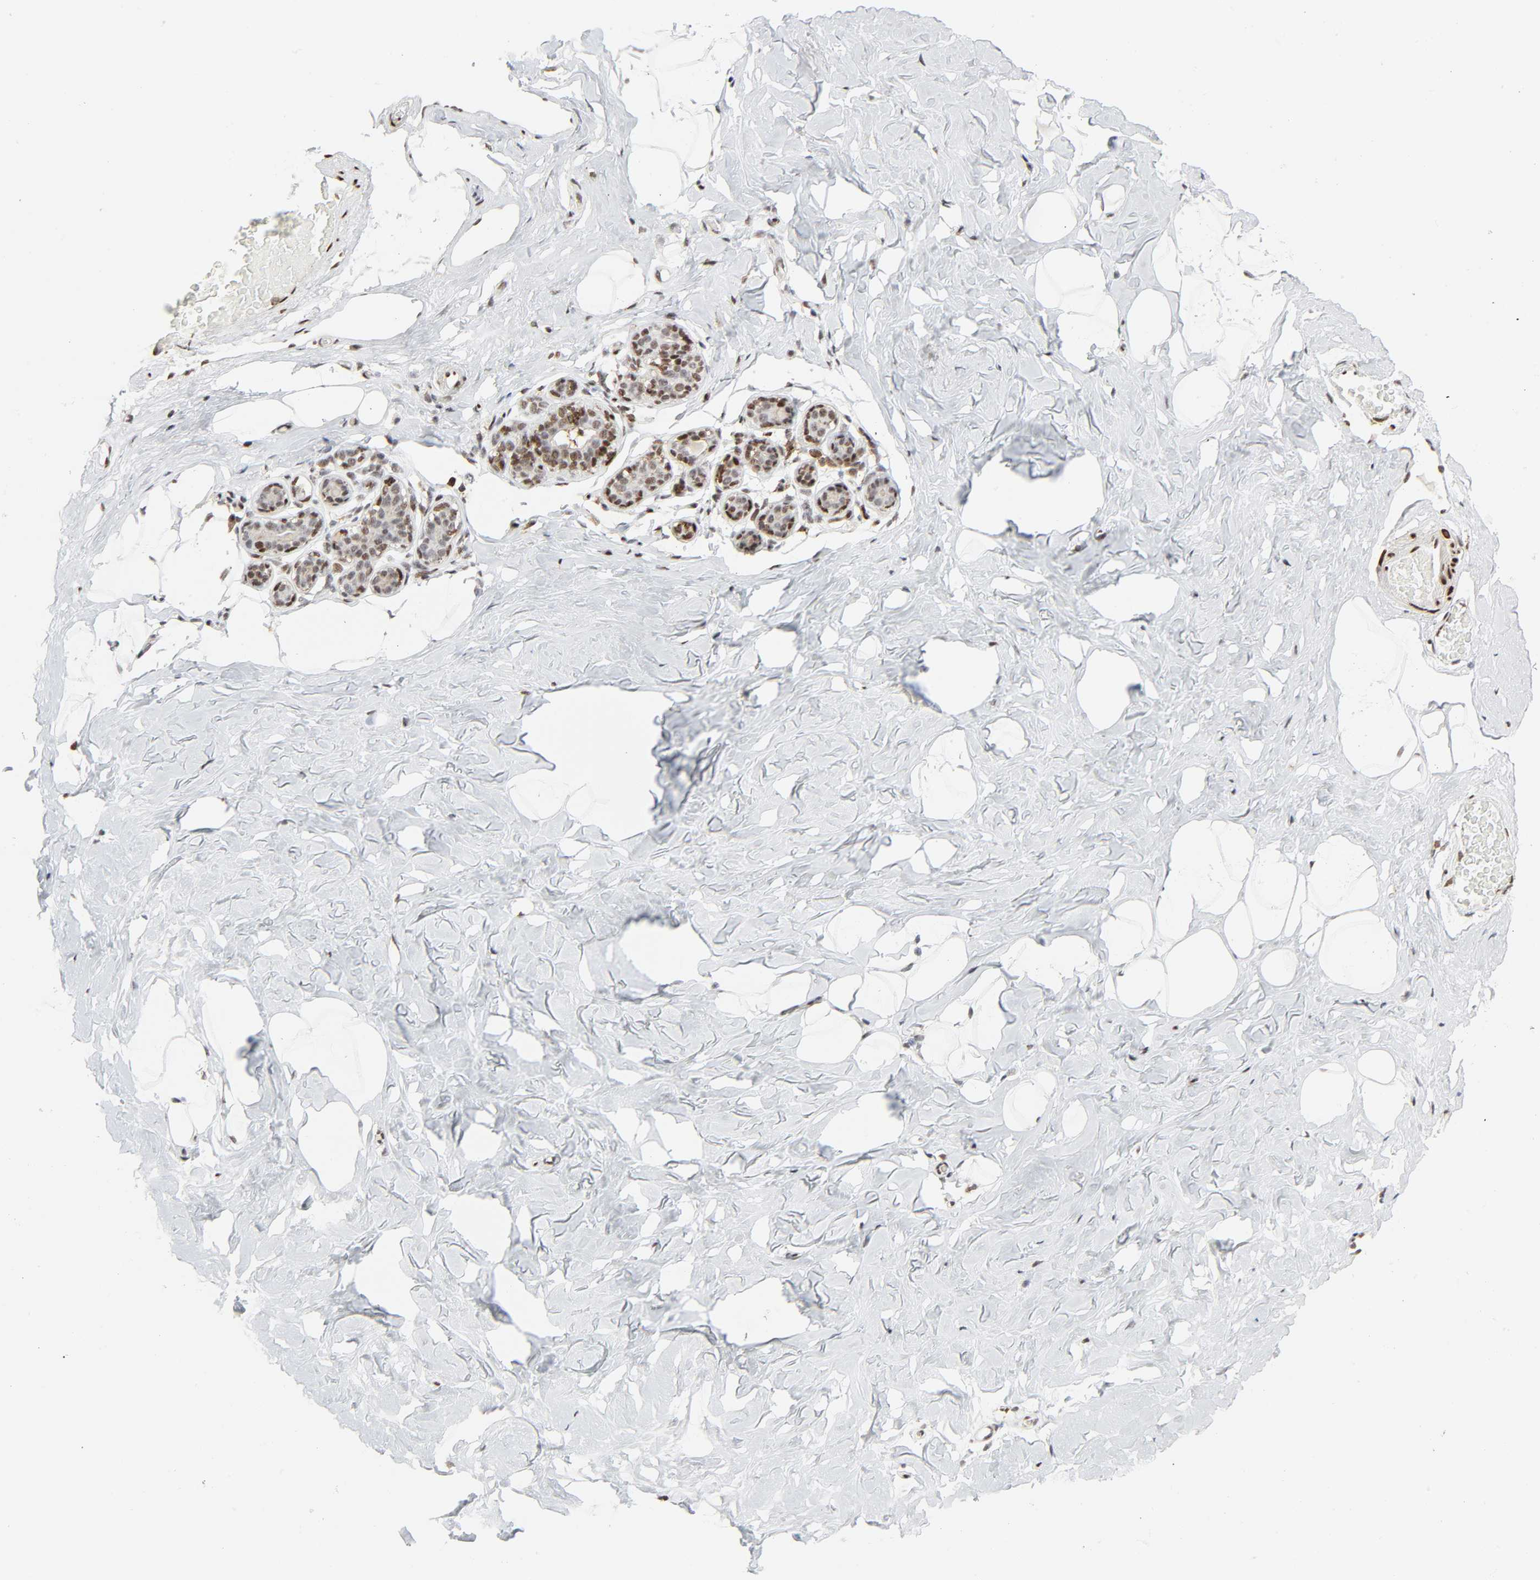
{"staining": {"intensity": "moderate", "quantity": ">75%", "location": "nuclear"}, "tissue": "breast", "cell_type": "Adipocytes", "image_type": "normal", "snomed": [{"axis": "morphology", "description": "Normal tissue, NOS"}, {"axis": "topography", "description": "Breast"}, {"axis": "topography", "description": "Soft tissue"}], "caption": "Breast stained for a protein shows moderate nuclear positivity in adipocytes. (brown staining indicates protein expression, while blue staining denotes nuclei).", "gene": "WAS", "patient": {"sex": "female", "age": 75}}